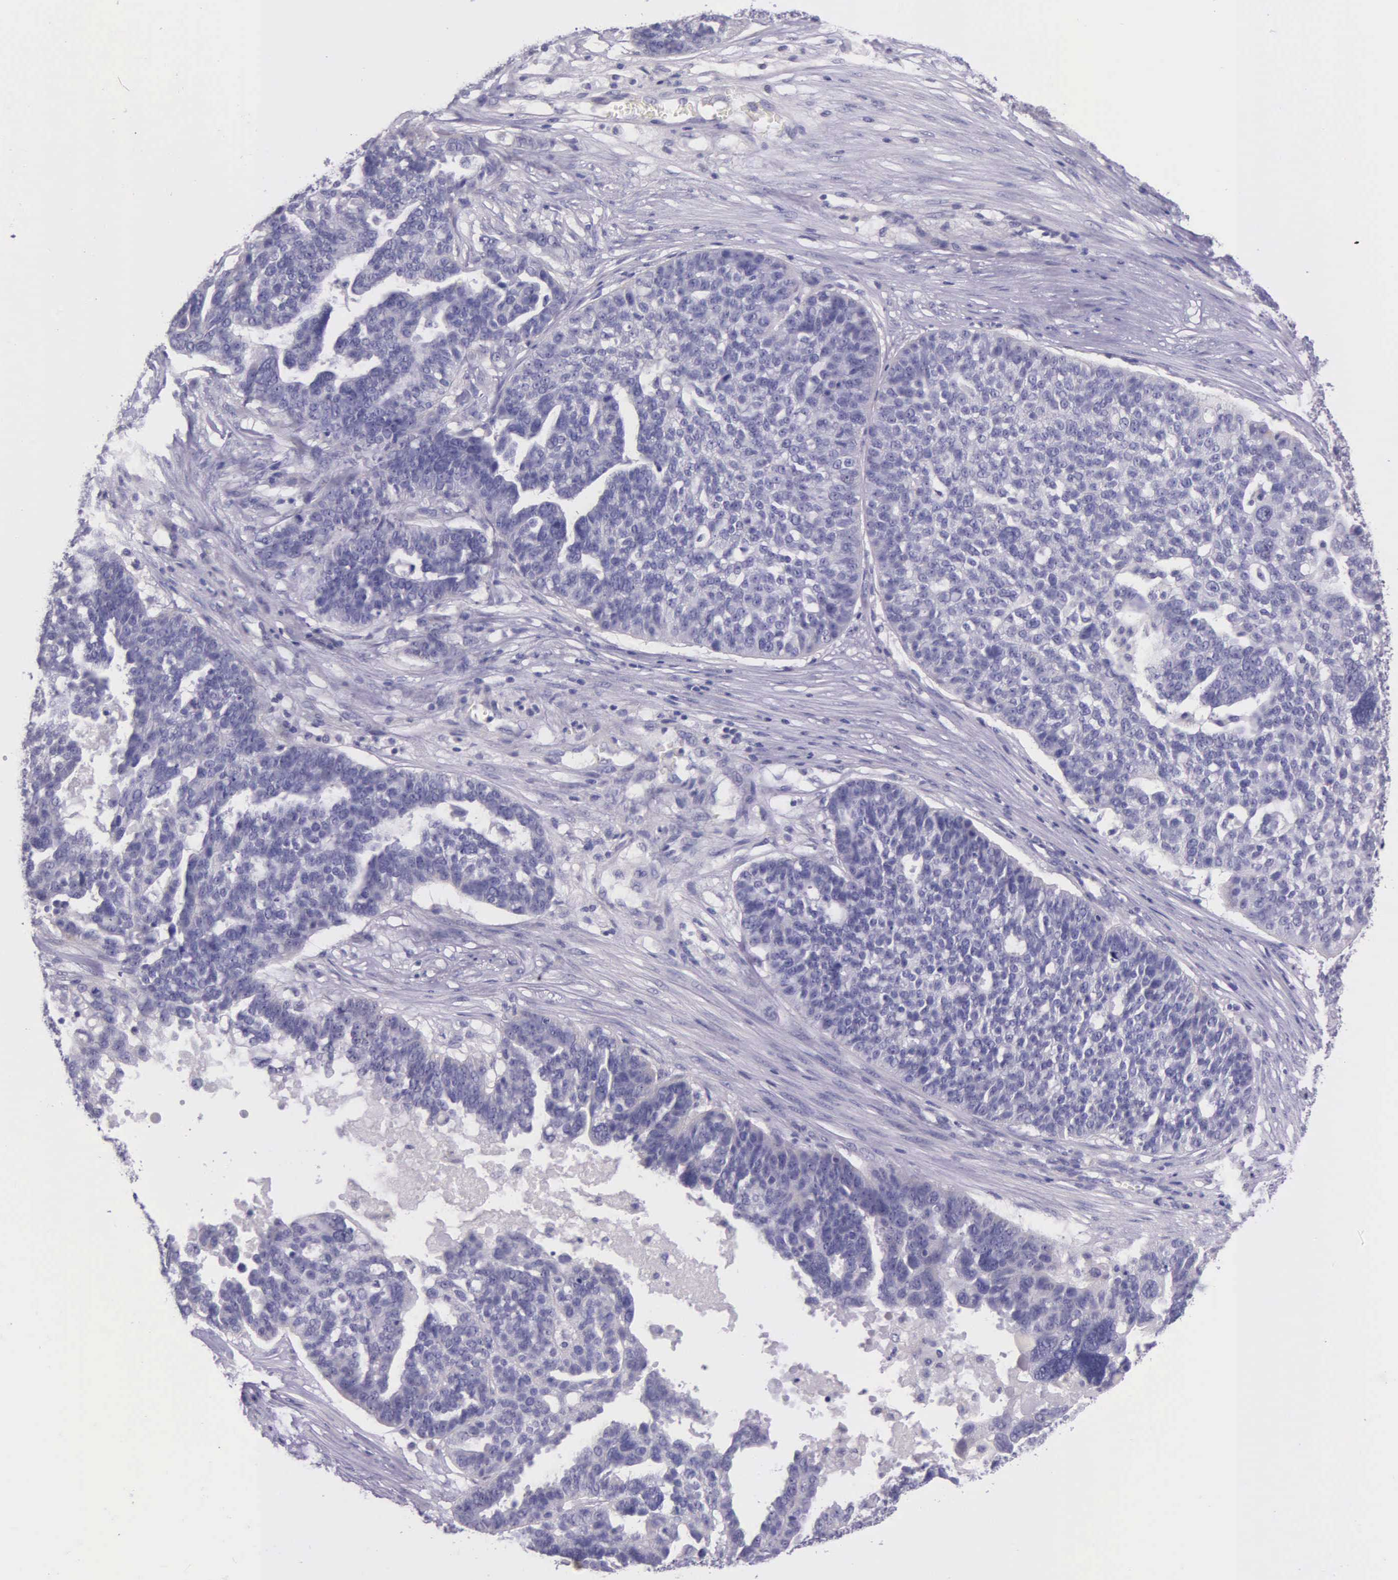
{"staining": {"intensity": "negative", "quantity": "none", "location": "none"}, "tissue": "ovarian cancer", "cell_type": "Tumor cells", "image_type": "cancer", "snomed": [{"axis": "morphology", "description": "Cystadenocarcinoma, serous, NOS"}, {"axis": "topography", "description": "Ovary"}], "caption": "A high-resolution histopathology image shows immunohistochemistry staining of ovarian cancer, which shows no significant expression in tumor cells.", "gene": "THSD7A", "patient": {"sex": "female", "age": 59}}